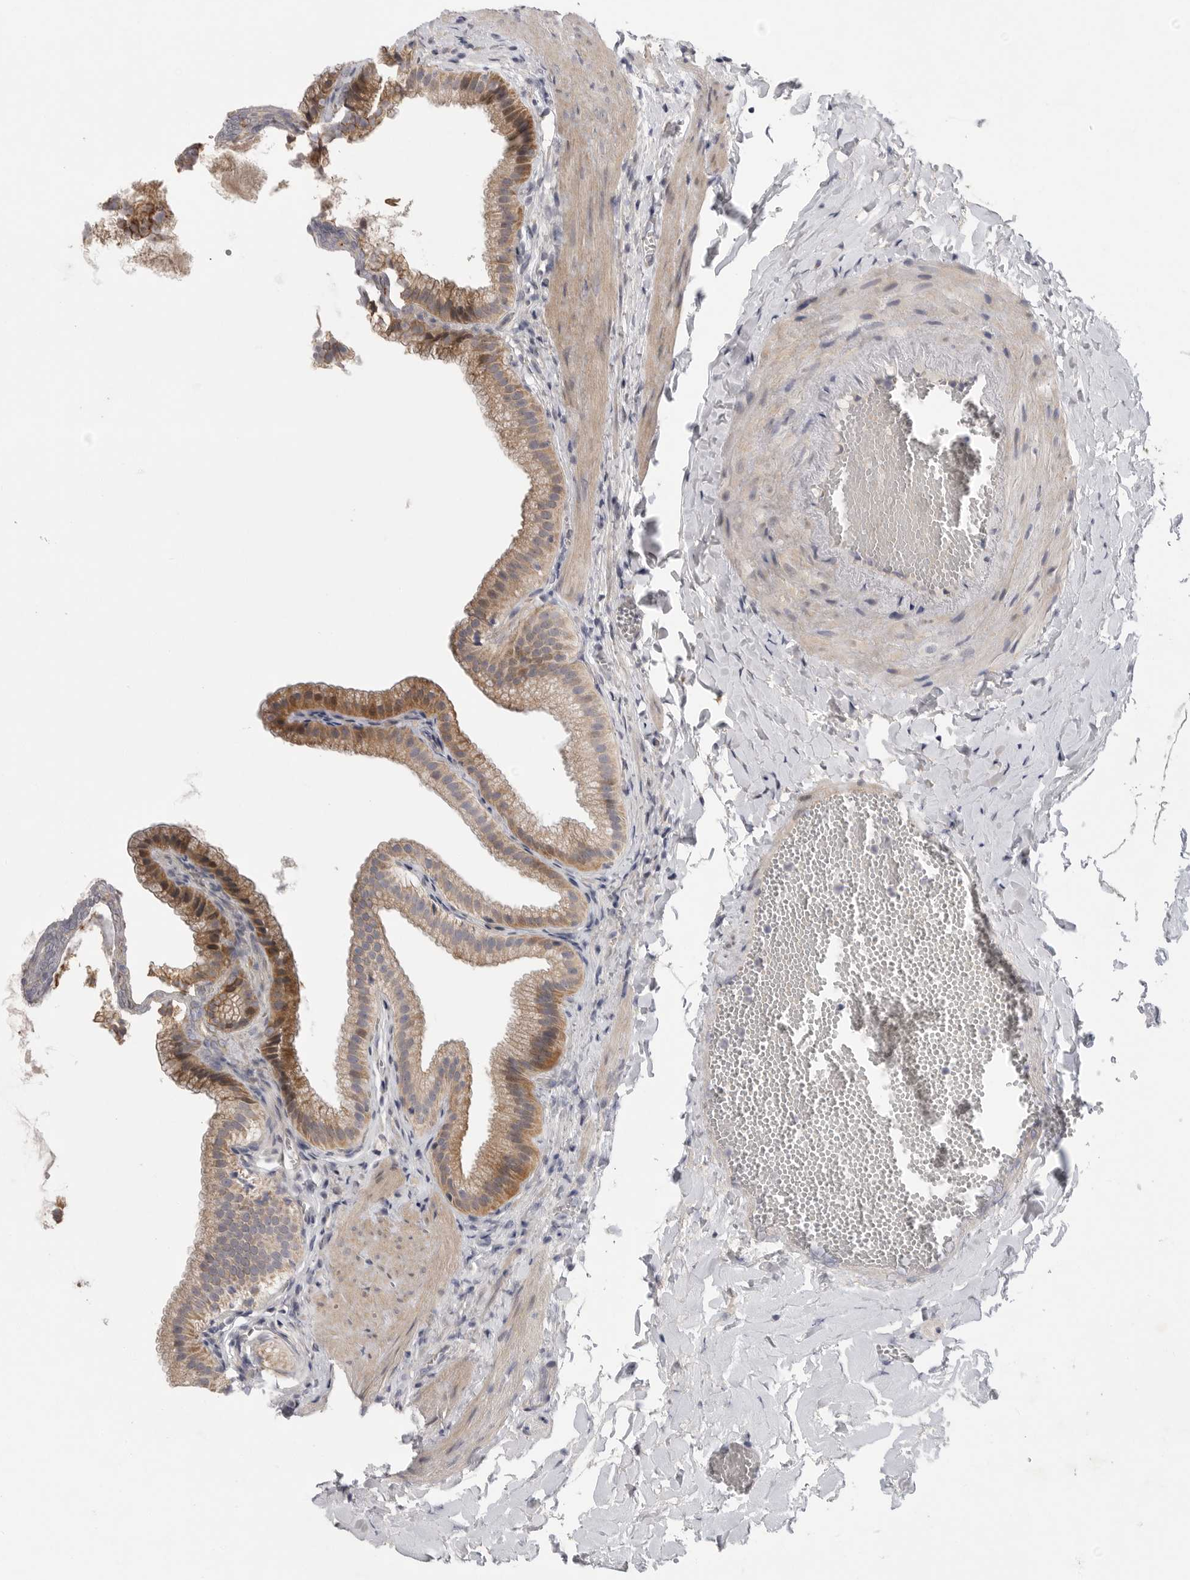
{"staining": {"intensity": "moderate", "quantity": ">75%", "location": "cytoplasmic/membranous"}, "tissue": "gallbladder", "cell_type": "Glandular cells", "image_type": "normal", "snomed": [{"axis": "morphology", "description": "Normal tissue, NOS"}, {"axis": "topography", "description": "Gallbladder"}], "caption": "IHC photomicrograph of normal human gallbladder stained for a protein (brown), which reveals medium levels of moderate cytoplasmic/membranous staining in approximately >75% of glandular cells.", "gene": "FBXO43", "patient": {"sex": "male", "age": 38}}